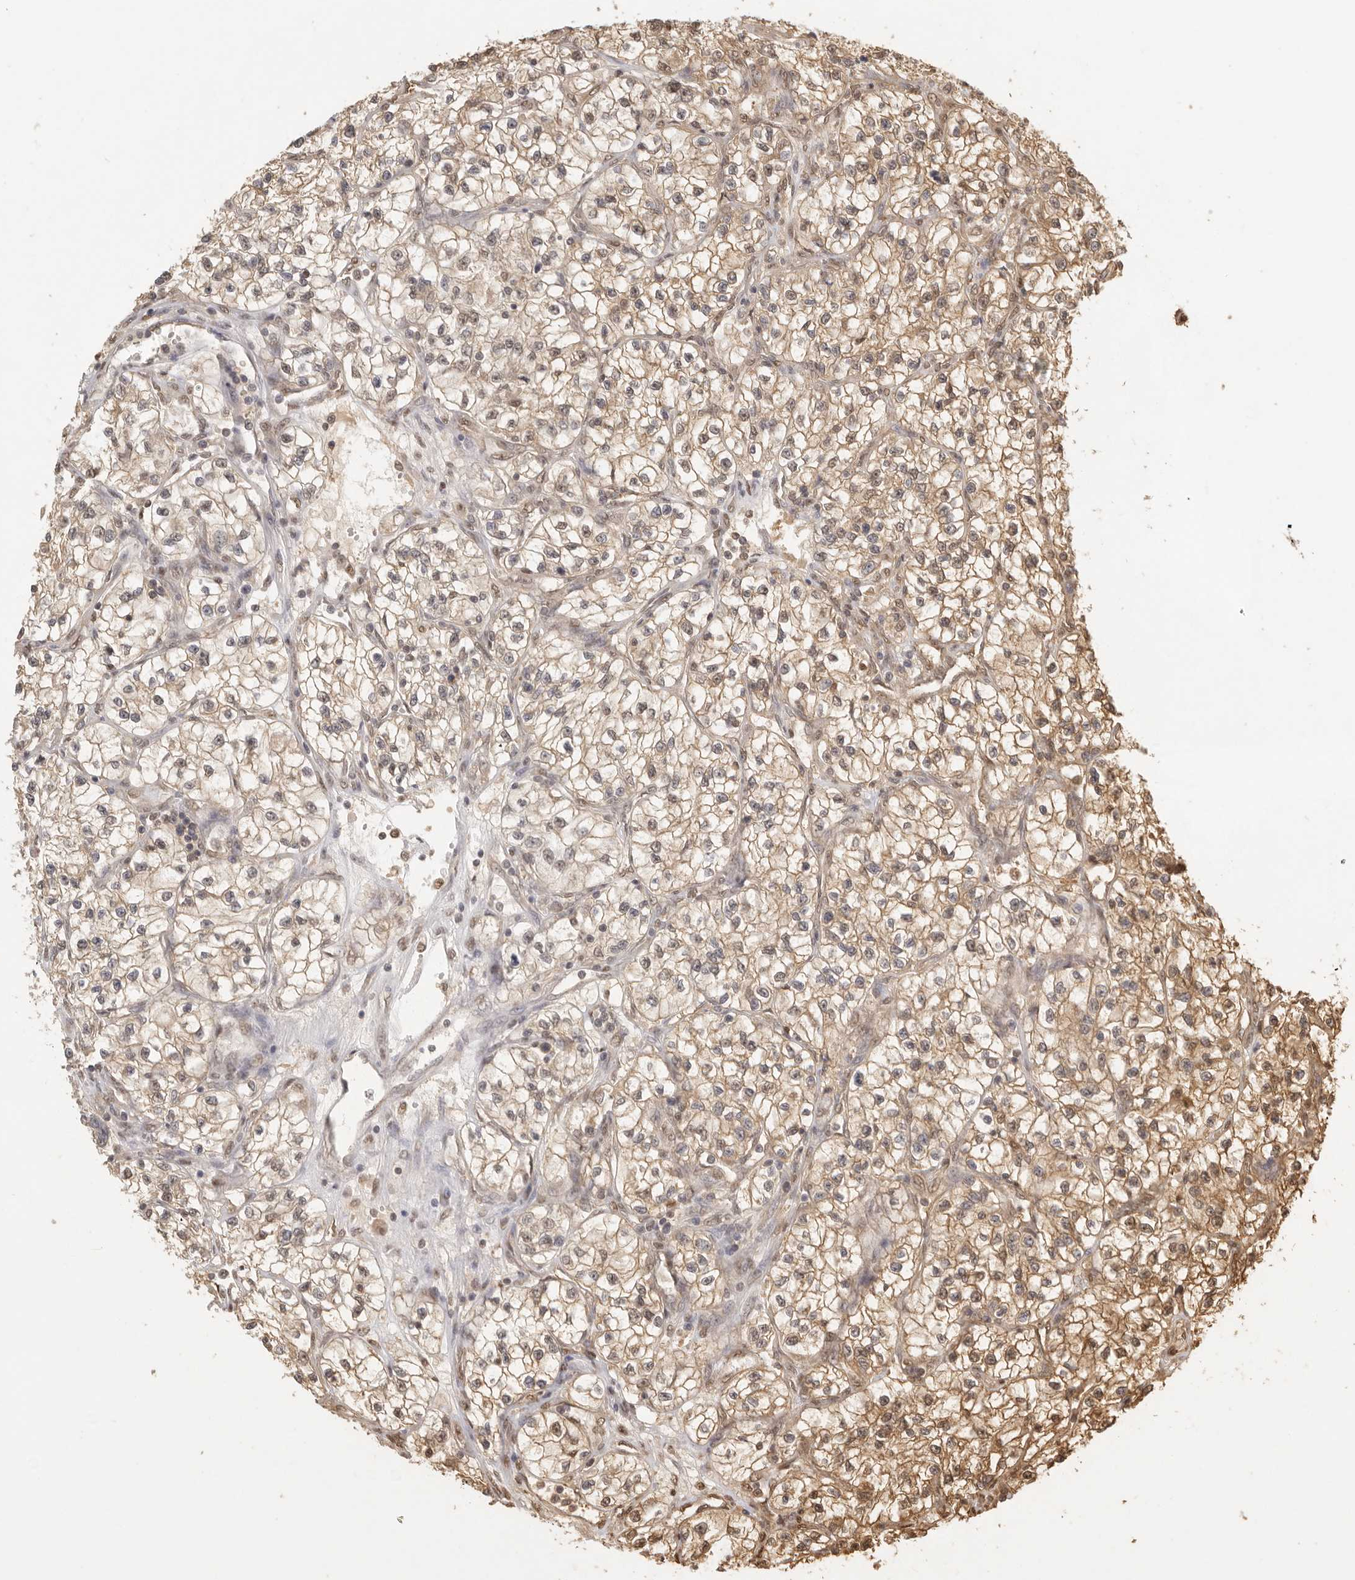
{"staining": {"intensity": "moderate", "quantity": ">75%", "location": "cytoplasmic/membranous,nuclear"}, "tissue": "renal cancer", "cell_type": "Tumor cells", "image_type": "cancer", "snomed": [{"axis": "morphology", "description": "Adenocarcinoma, NOS"}, {"axis": "topography", "description": "Kidney"}], "caption": "This is a histology image of immunohistochemistry (IHC) staining of adenocarcinoma (renal), which shows moderate positivity in the cytoplasmic/membranous and nuclear of tumor cells.", "gene": "PSMA5", "patient": {"sex": "female", "age": 57}}